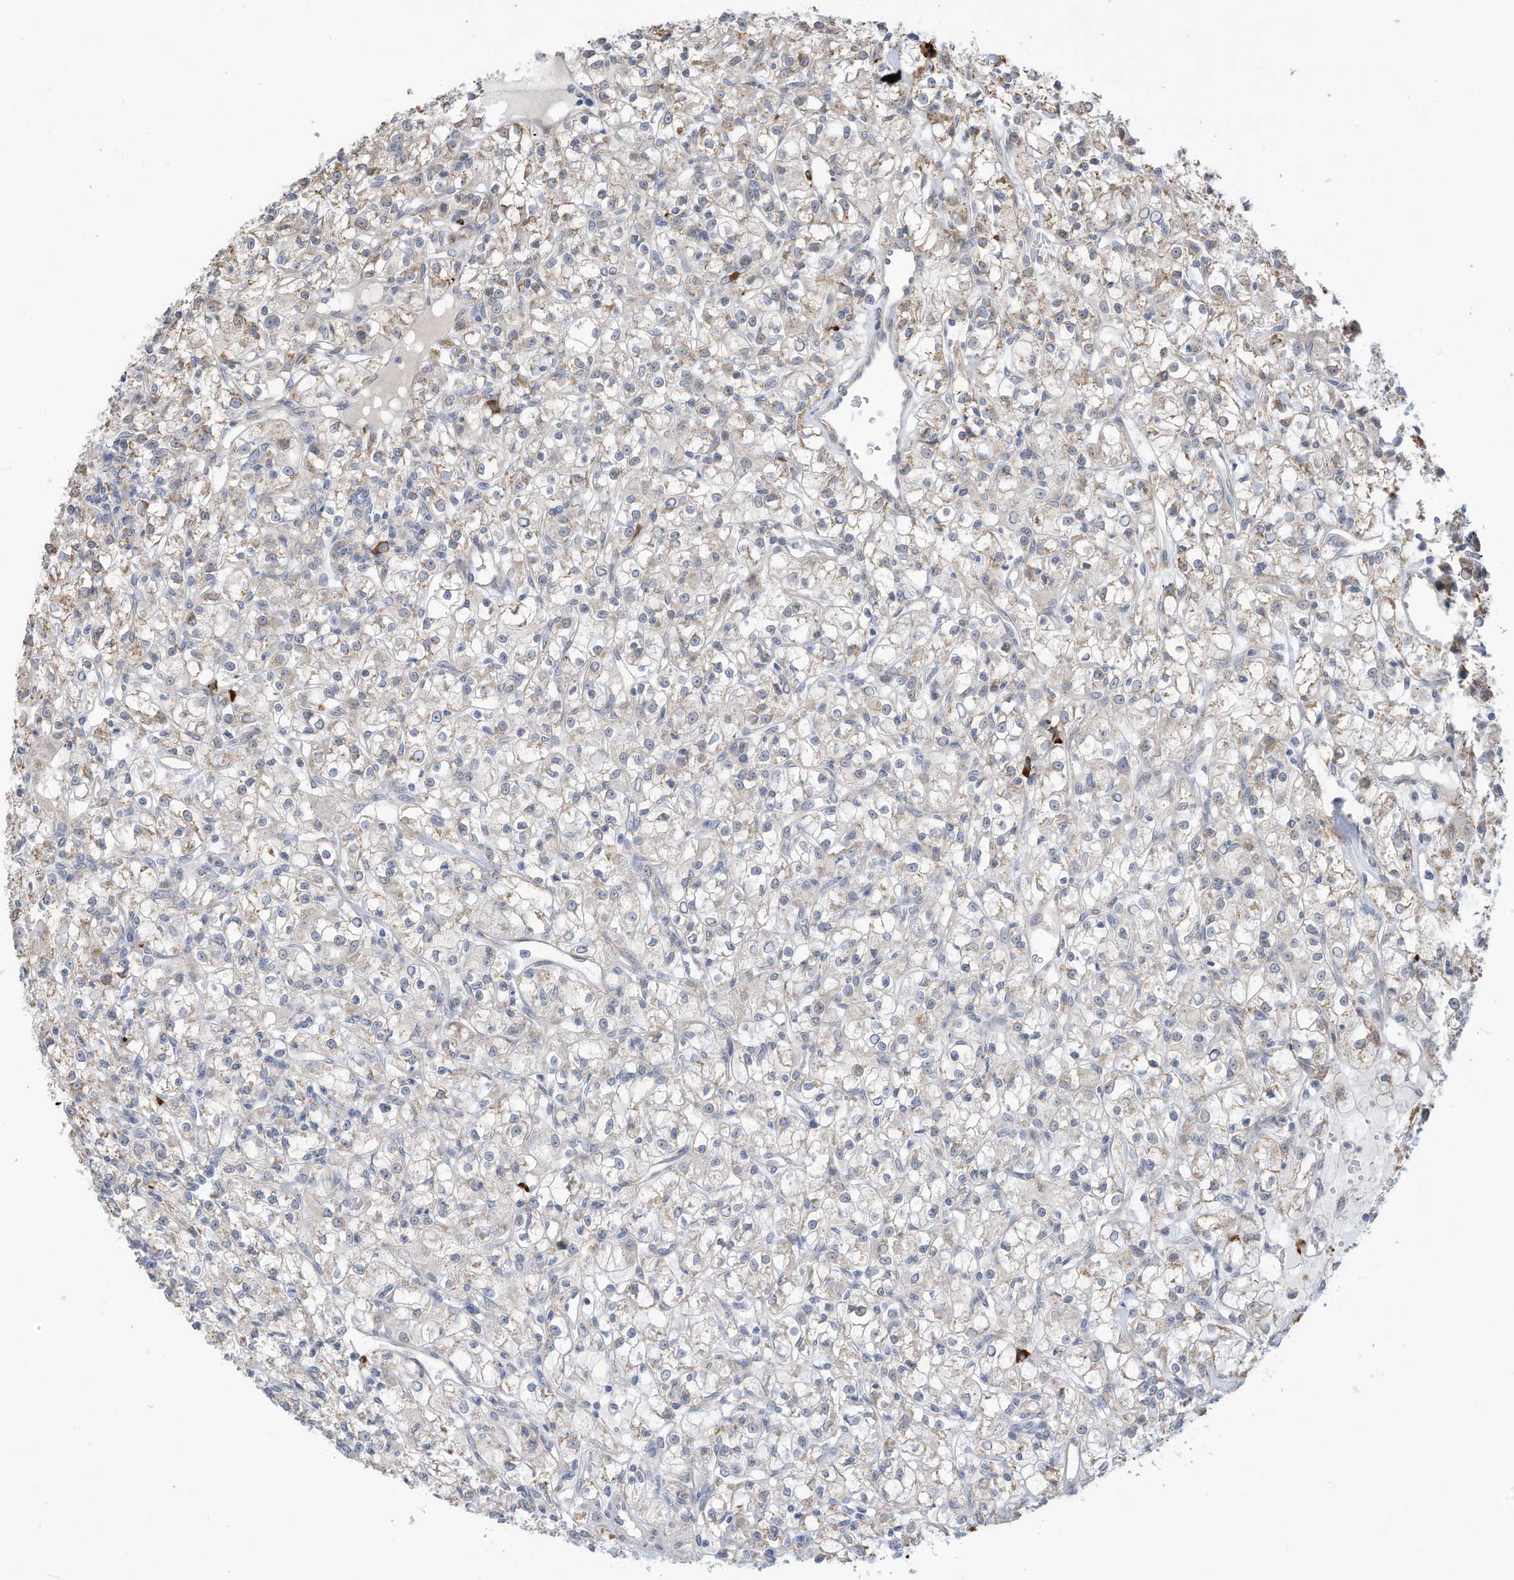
{"staining": {"intensity": "weak", "quantity": "<25%", "location": "cytoplasmic/membranous"}, "tissue": "renal cancer", "cell_type": "Tumor cells", "image_type": "cancer", "snomed": [{"axis": "morphology", "description": "Adenocarcinoma, NOS"}, {"axis": "topography", "description": "Kidney"}], "caption": "Image shows no protein staining in tumor cells of renal adenocarcinoma tissue. (DAB immunohistochemistry visualized using brightfield microscopy, high magnification).", "gene": "ZNF292", "patient": {"sex": "female", "age": 59}}